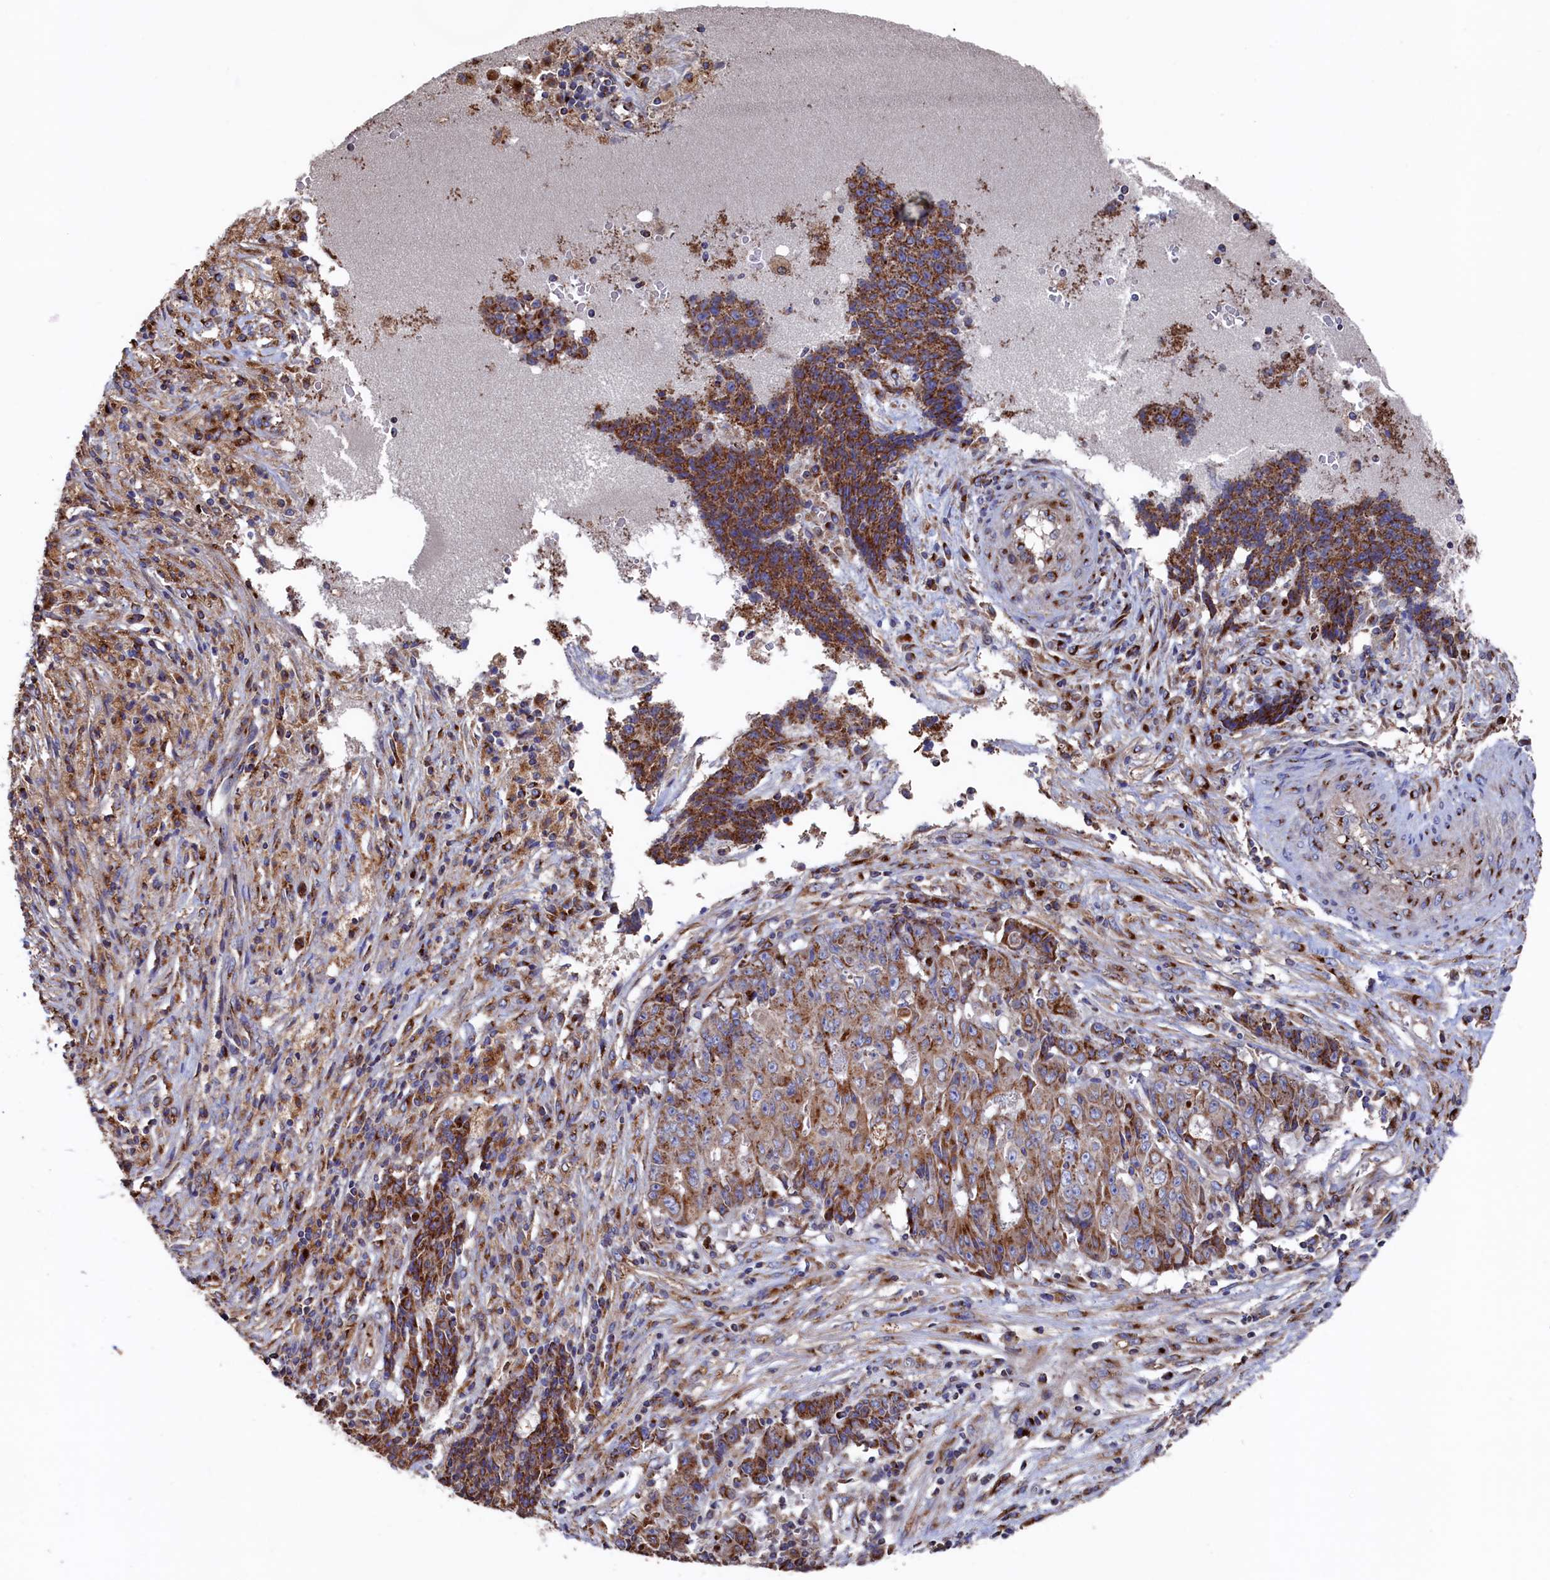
{"staining": {"intensity": "moderate", "quantity": ">75%", "location": "cytoplasmic/membranous"}, "tissue": "ovarian cancer", "cell_type": "Tumor cells", "image_type": "cancer", "snomed": [{"axis": "morphology", "description": "Carcinoma, endometroid"}, {"axis": "topography", "description": "Ovary"}], "caption": "The immunohistochemical stain highlights moderate cytoplasmic/membranous staining in tumor cells of ovarian endometroid carcinoma tissue.", "gene": "PRRC1", "patient": {"sex": "female", "age": 42}}